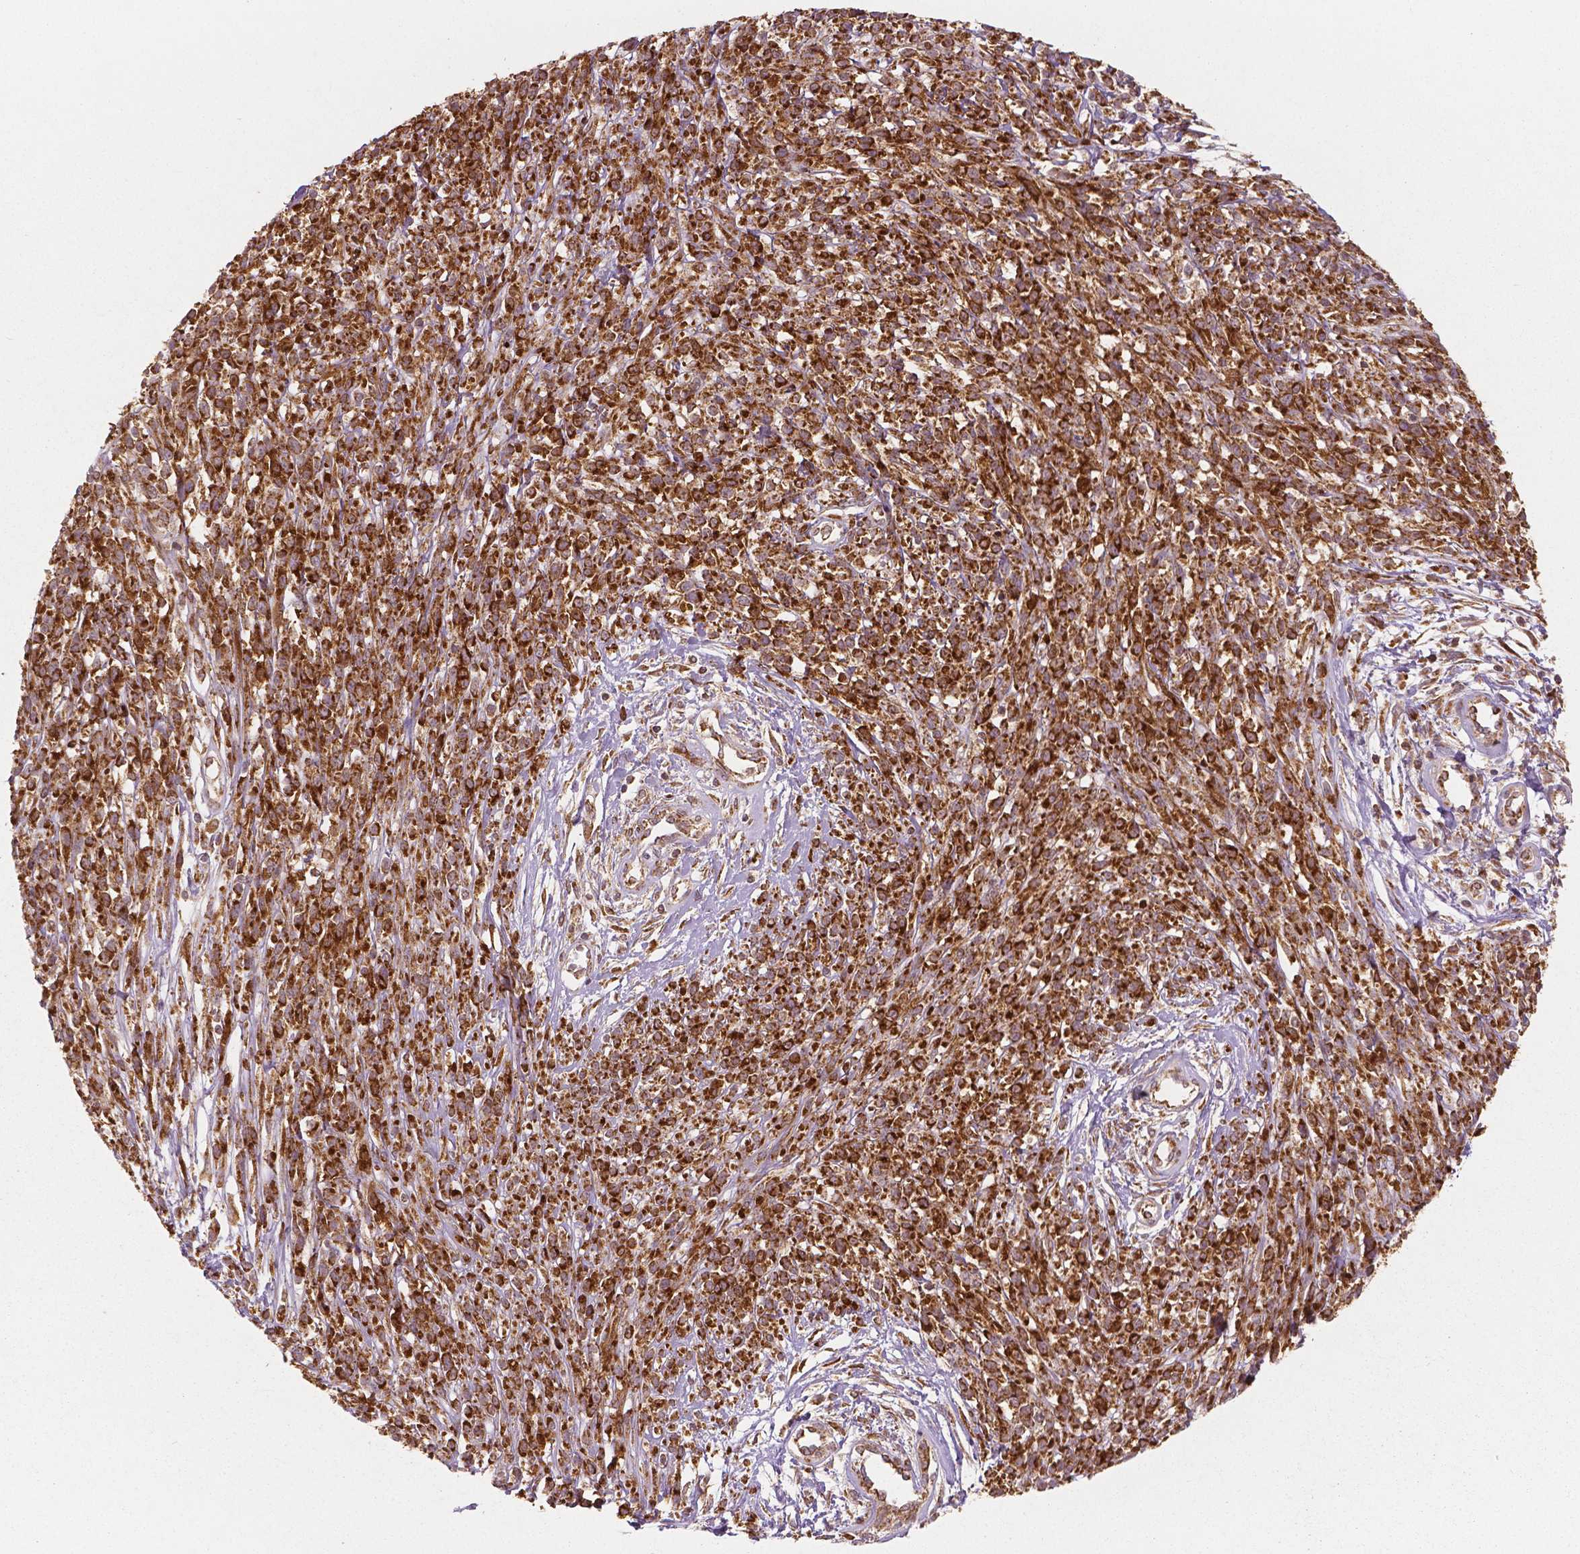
{"staining": {"intensity": "strong", "quantity": ">75%", "location": "cytoplasmic/membranous"}, "tissue": "melanoma", "cell_type": "Tumor cells", "image_type": "cancer", "snomed": [{"axis": "morphology", "description": "Malignant melanoma, NOS"}, {"axis": "topography", "description": "Skin"}, {"axis": "topography", "description": "Skin of trunk"}], "caption": "A photomicrograph of malignant melanoma stained for a protein demonstrates strong cytoplasmic/membranous brown staining in tumor cells. (DAB IHC with brightfield microscopy, high magnification).", "gene": "PGAM5", "patient": {"sex": "male", "age": 74}}